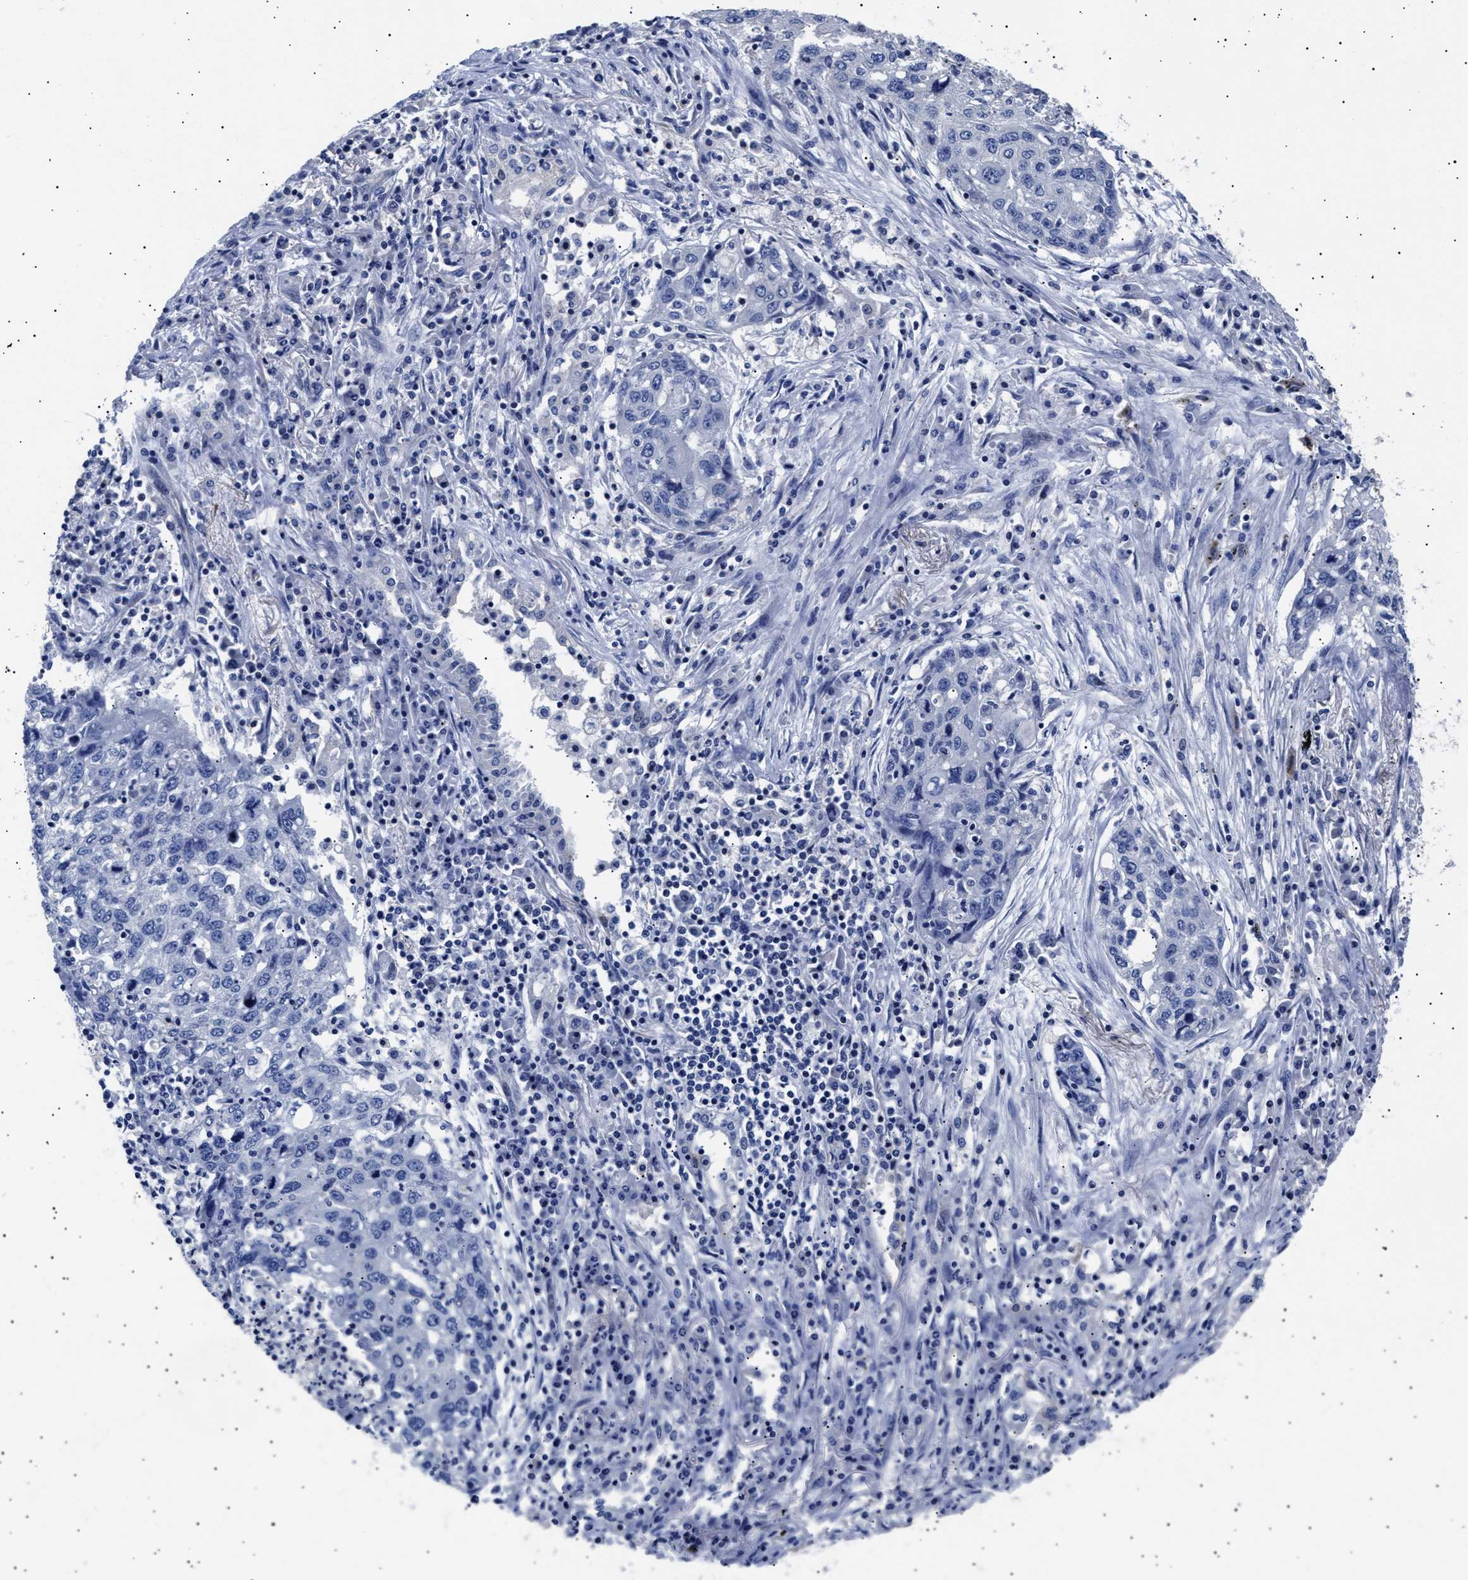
{"staining": {"intensity": "negative", "quantity": "none", "location": "none"}, "tissue": "lung cancer", "cell_type": "Tumor cells", "image_type": "cancer", "snomed": [{"axis": "morphology", "description": "Squamous cell carcinoma, NOS"}, {"axis": "topography", "description": "Lung"}], "caption": "High magnification brightfield microscopy of squamous cell carcinoma (lung) stained with DAB (3,3'-diaminobenzidine) (brown) and counterstained with hematoxylin (blue): tumor cells show no significant expression. (IHC, brightfield microscopy, high magnification).", "gene": "HEMGN", "patient": {"sex": "female", "age": 63}}